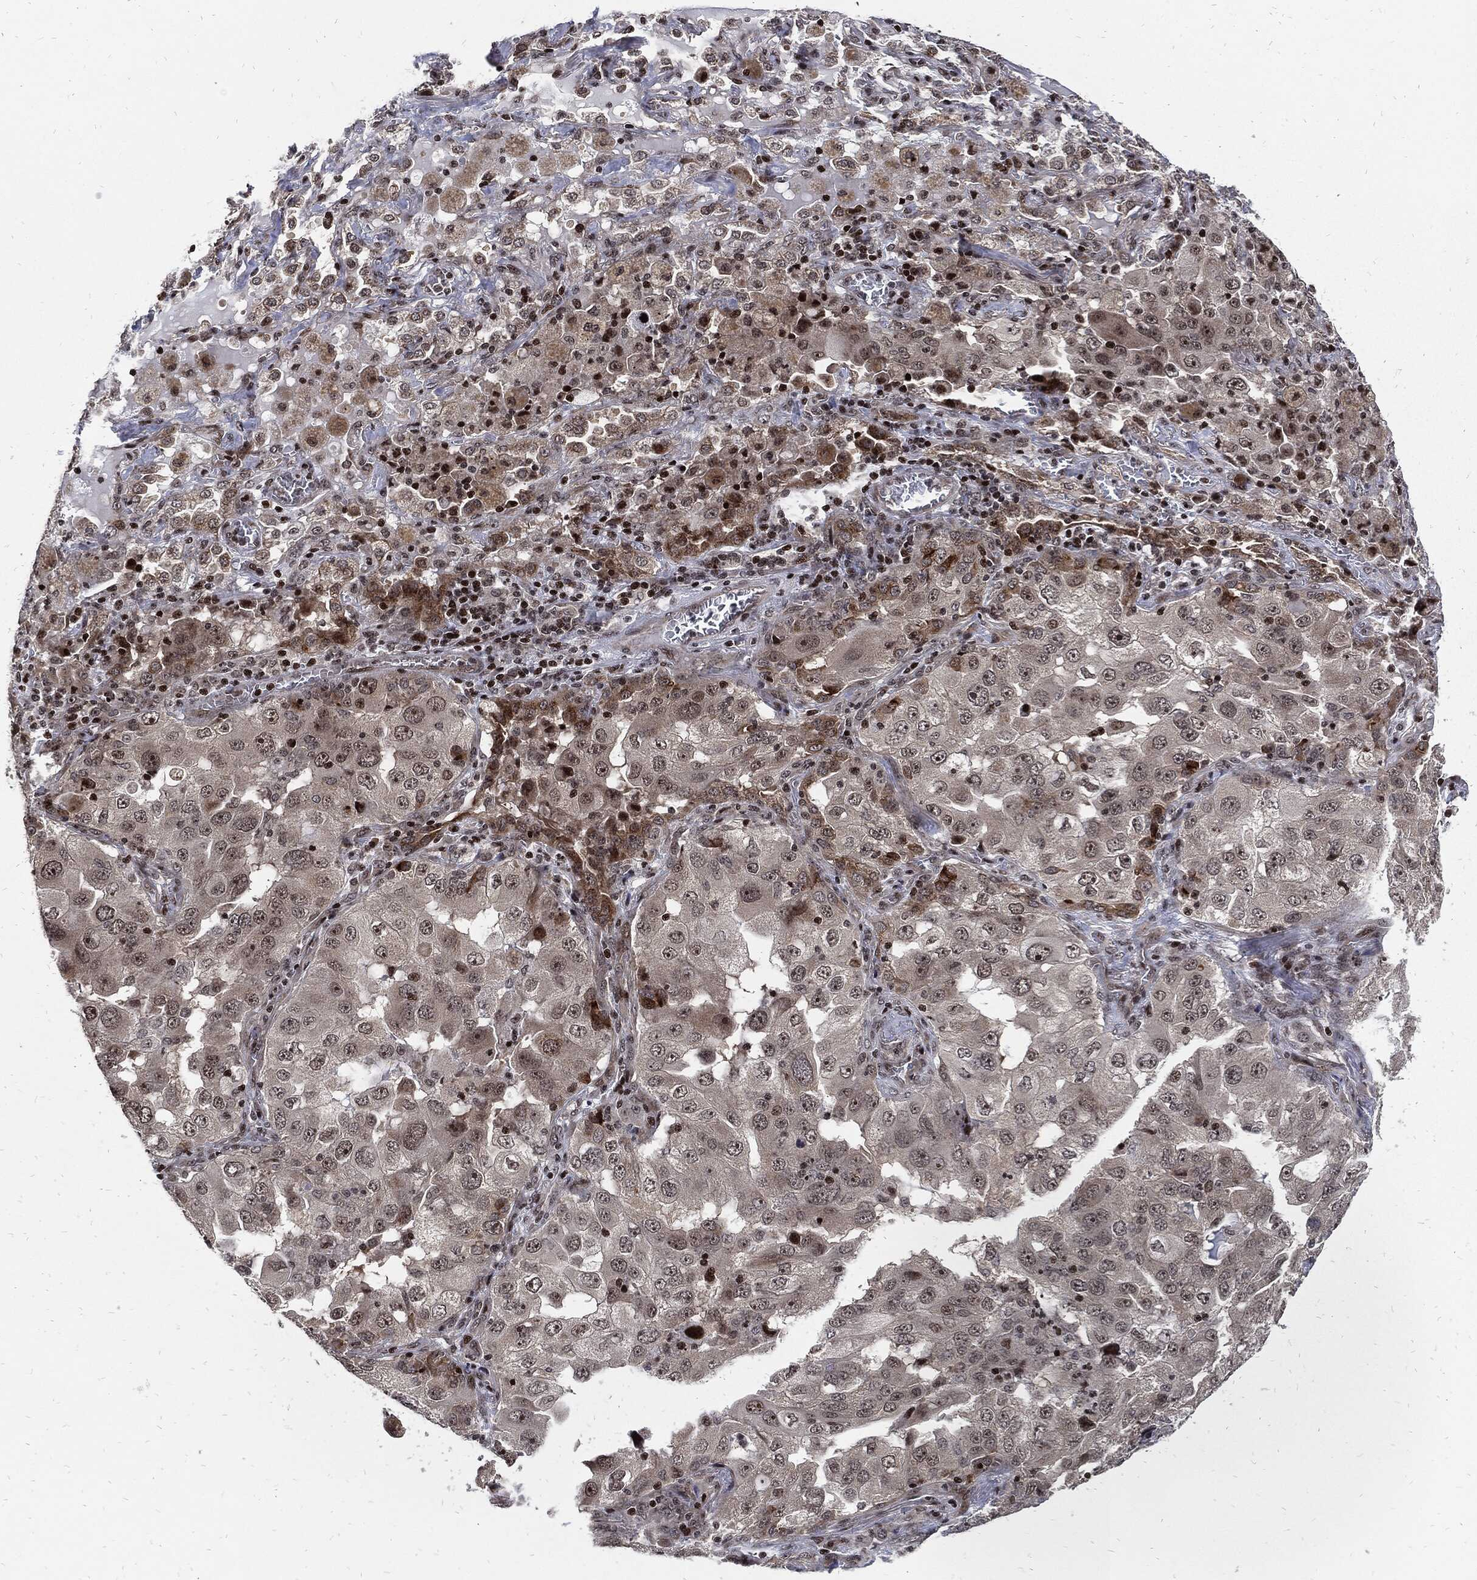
{"staining": {"intensity": "moderate", "quantity": "<25%", "location": "nuclear"}, "tissue": "lung cancer", "cell_type": "Tumor cells", "image_type": "cancer", "snomed": [{"axis": "morphology", "description": "Adenocarcinoma, NOS"}, {"axis": "topography", "description": "Lung"}], "caption": "Moderate nuclear protein expression is identified in approximately <25% of tumor cells in lung adenocarcinoma. The staining was performed using DAB to visualize the protein expression in brown, while the nuclei were stained in blue with hematoxylin (Magnification: 20x).", "gene": "ZNF775", "patient": {"sex": "female", "age": 61}}